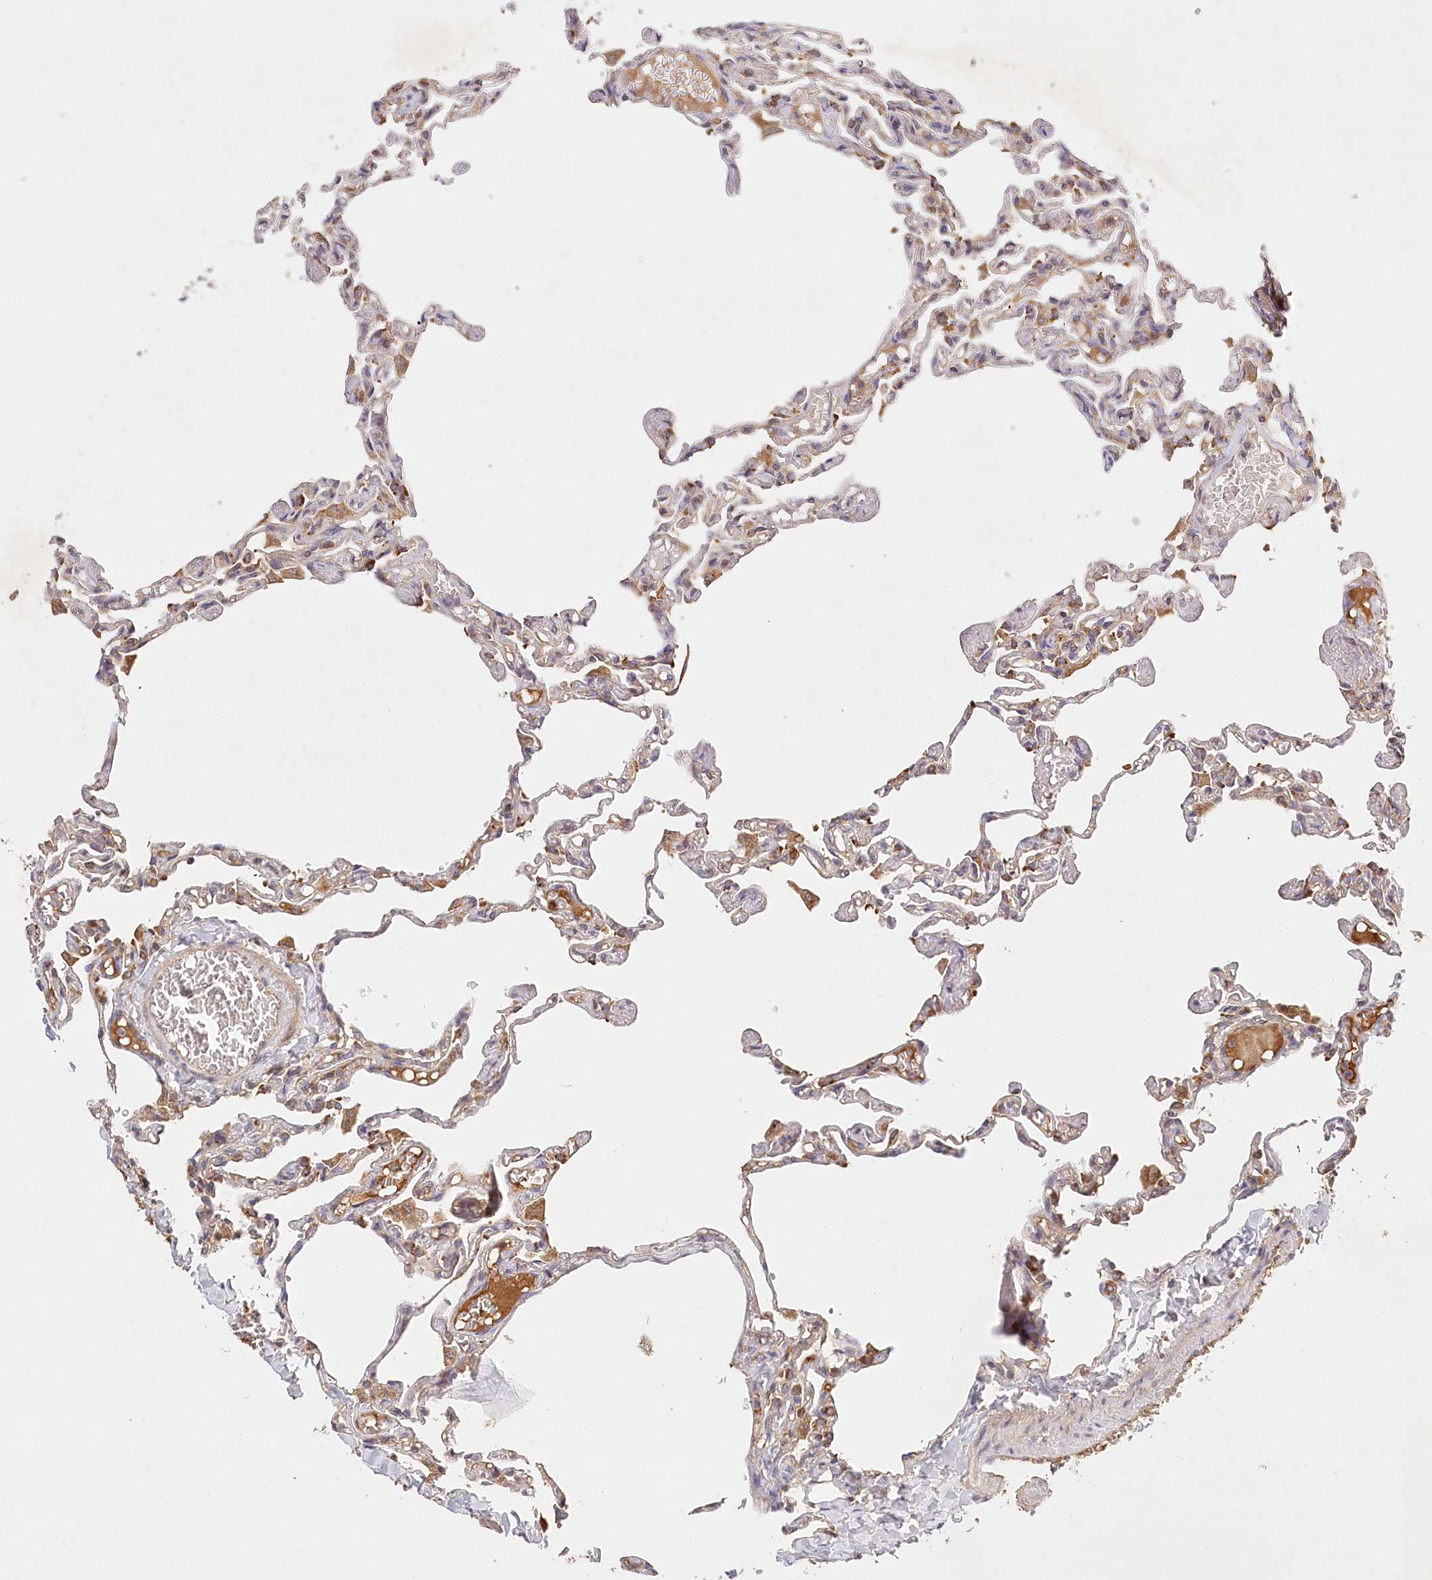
{"staining": {"intensity": "strong", "quantity": "<25%", "location": "cytoplasmic/membranous"}, "tissue": "lung", "cell_type": "Alveolar cells", "image_type": "normal", "snomed": [{"axis": "morphology", "description": "Normal tissue, NOS"}, {"axis": "topography", "description": "Lung"}], "caption": "Lung stained for a protein displays strong cytoplasmic/membranous positivity in alveolar cells. Immunohistochemistry (ihc) stains the protein of interest in brown and the nuclei are stained blue.", "gene": "LSS", "patient": {"sex": "male", "age": 21}}